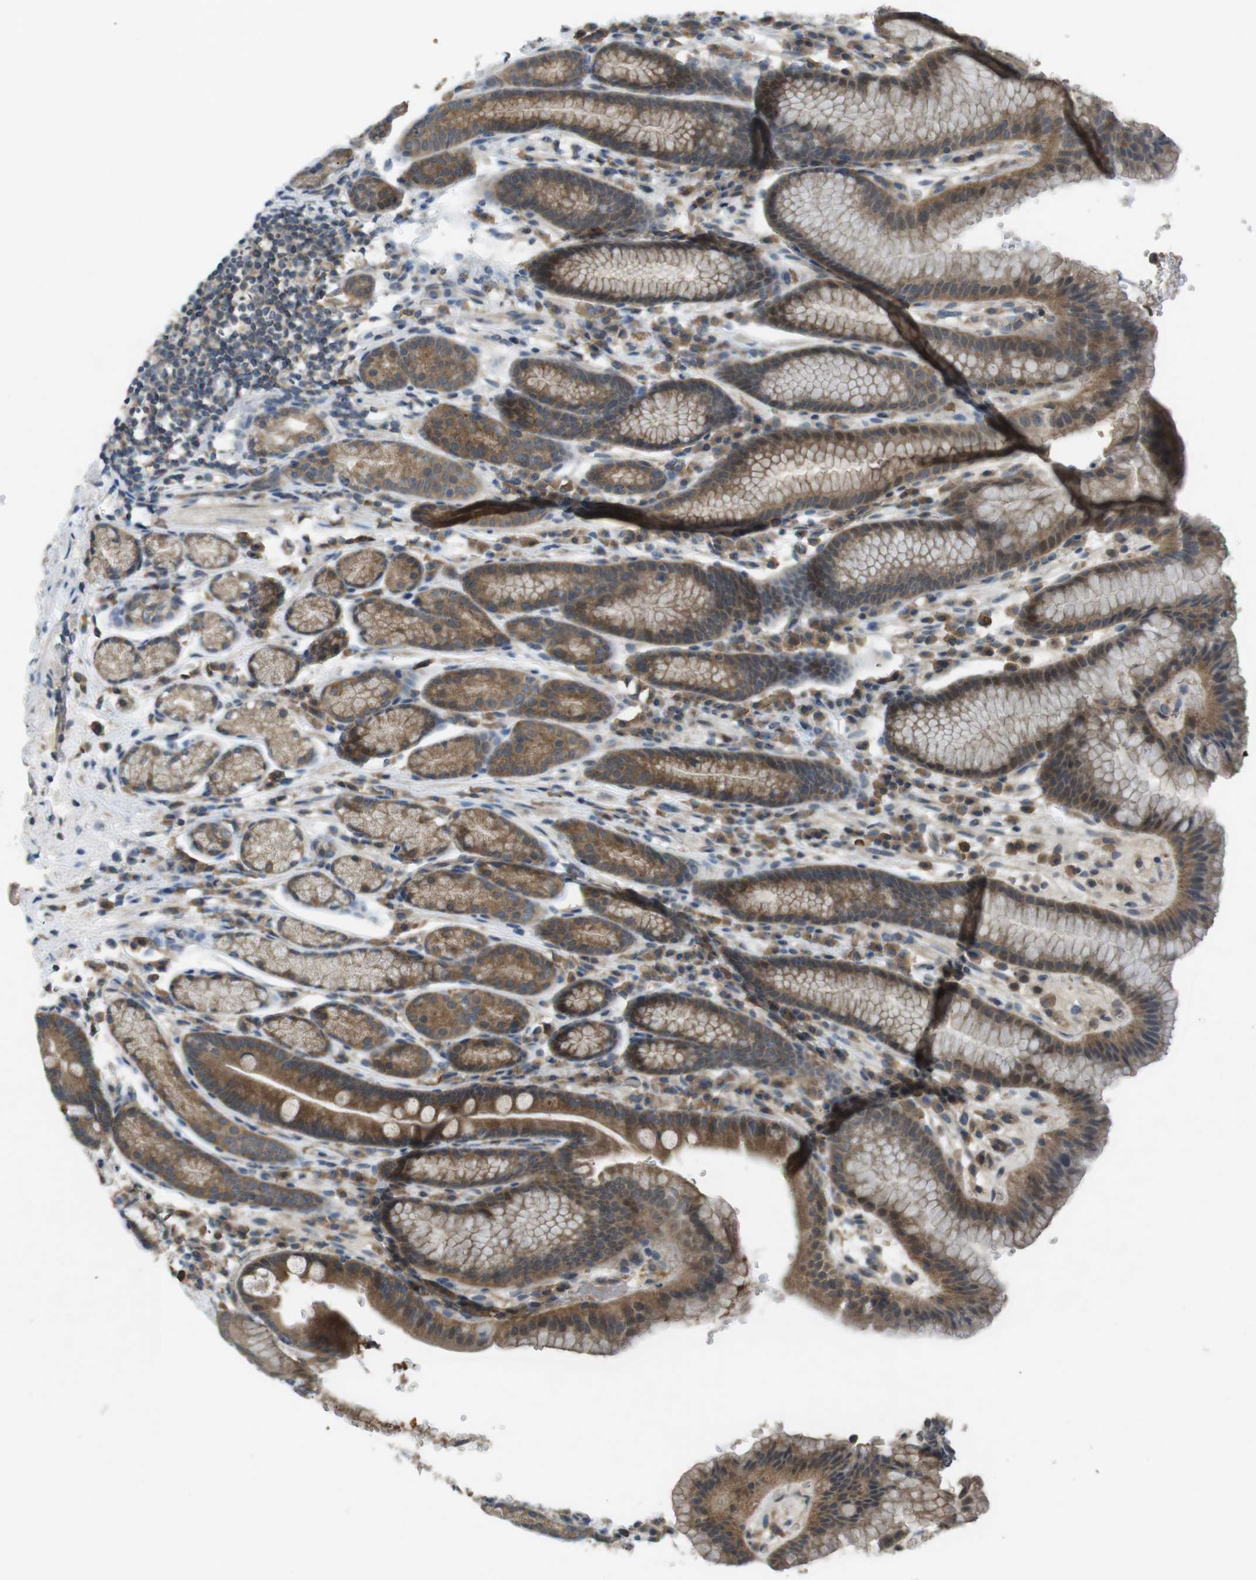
{"staining": {"intensity": "moderate", "quantity": ">75%", "location": "cytoplasmic/membranous"}, "tissue": "stomach", "cell_type": "Glandular cells", "image_type": "normal", "snomed": [{"axis": "morphology", "description": "Normal tissue, NOS"}, {"axis": "topography", "description": "Stomach, lower"}], "caption": "Human stomach stained for a protein (brown) displays moderate cytoplasmic/membranous positive expression in approximately >75% of glandular cells.", "gene": "SUGT1", "patient": {"sex": "male", "age": 52}}